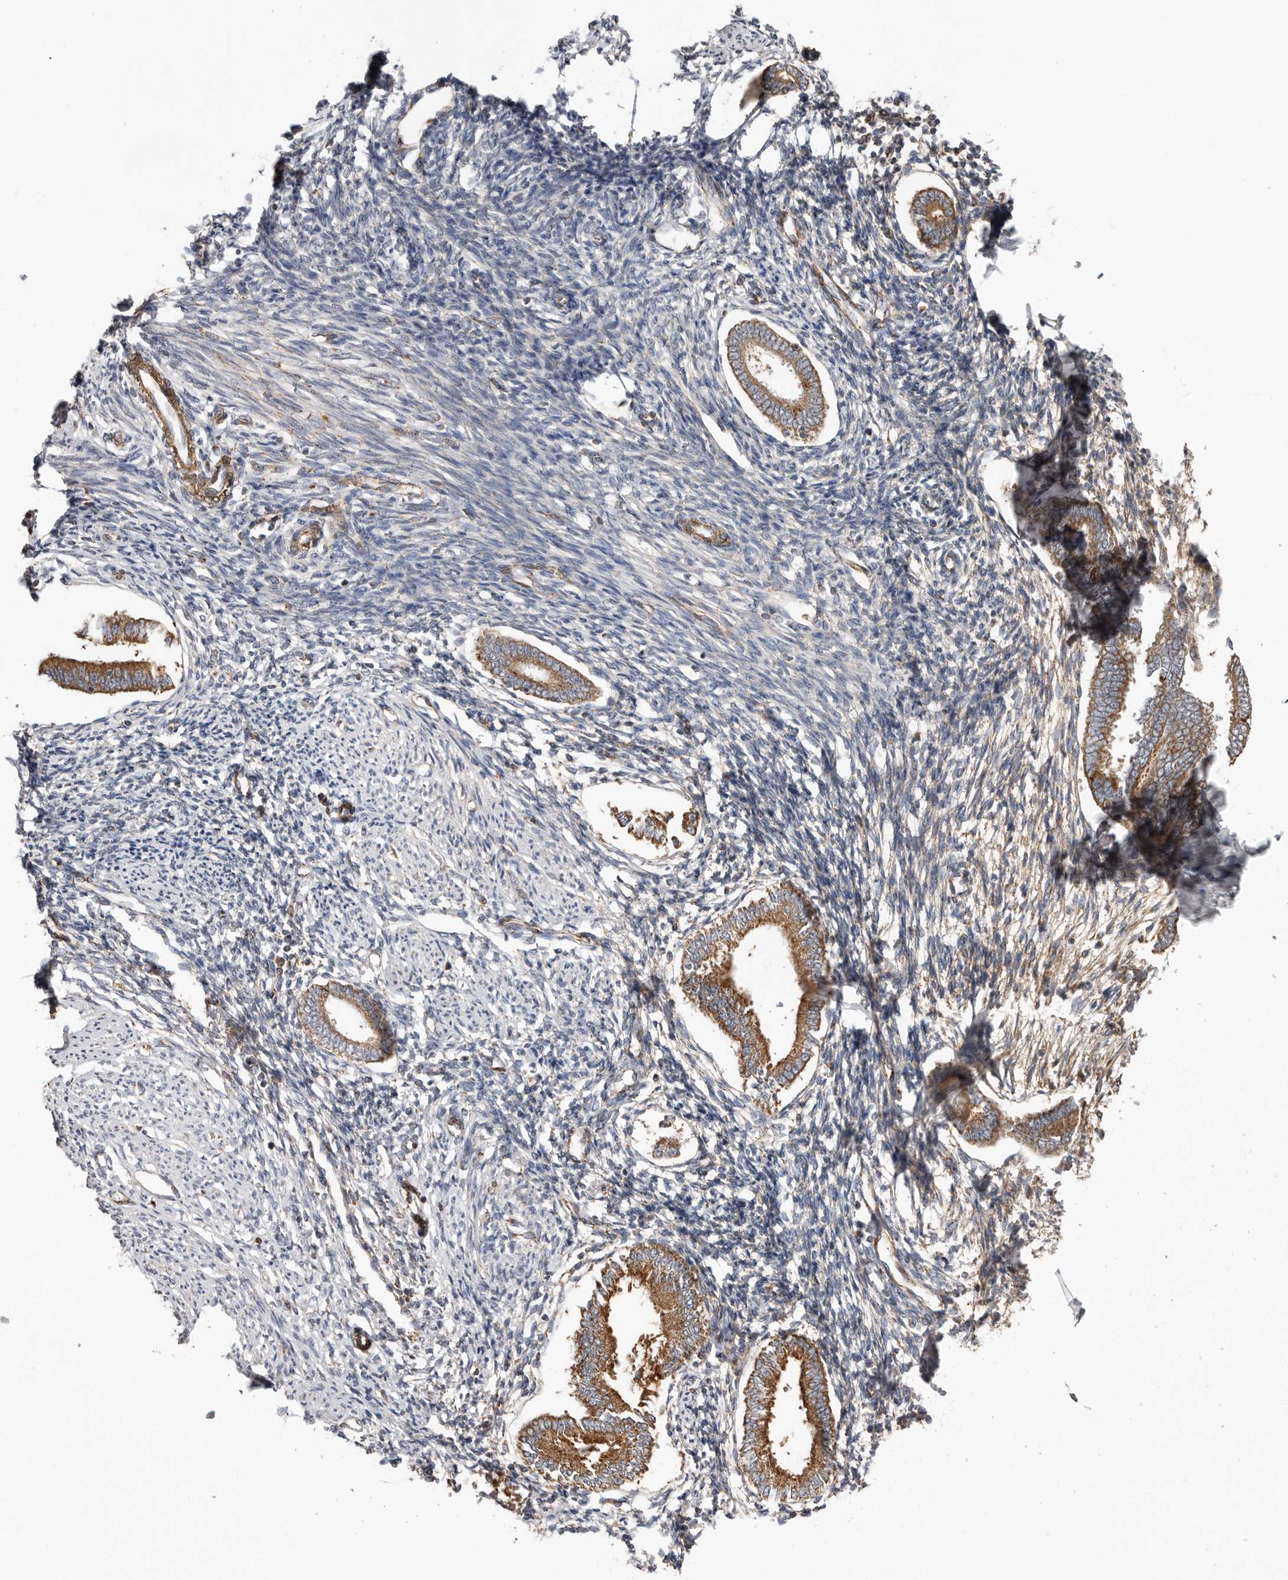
{"staining": {"intensity": "weak", "quantity": "<25%", "location": "cytoplasmic/membranous"}, "tissue": "endometrium", "cell_type": "Cells in endometrial stroma", "image_type": "normal", "snomed": [{"axis": "morphology", "description": "Normal tissue, NOS"}, {"axis": "topography", "description": "Endometrium"}], "caption": "An immunohistochemistry micrograph of benign endometrium is shown. There is no staining in cells in endometrial stroma of endometrium. Nuclei are stained in blue.", "gene": "PROKR1", "patient": {"sex": "female", "age": 56}}